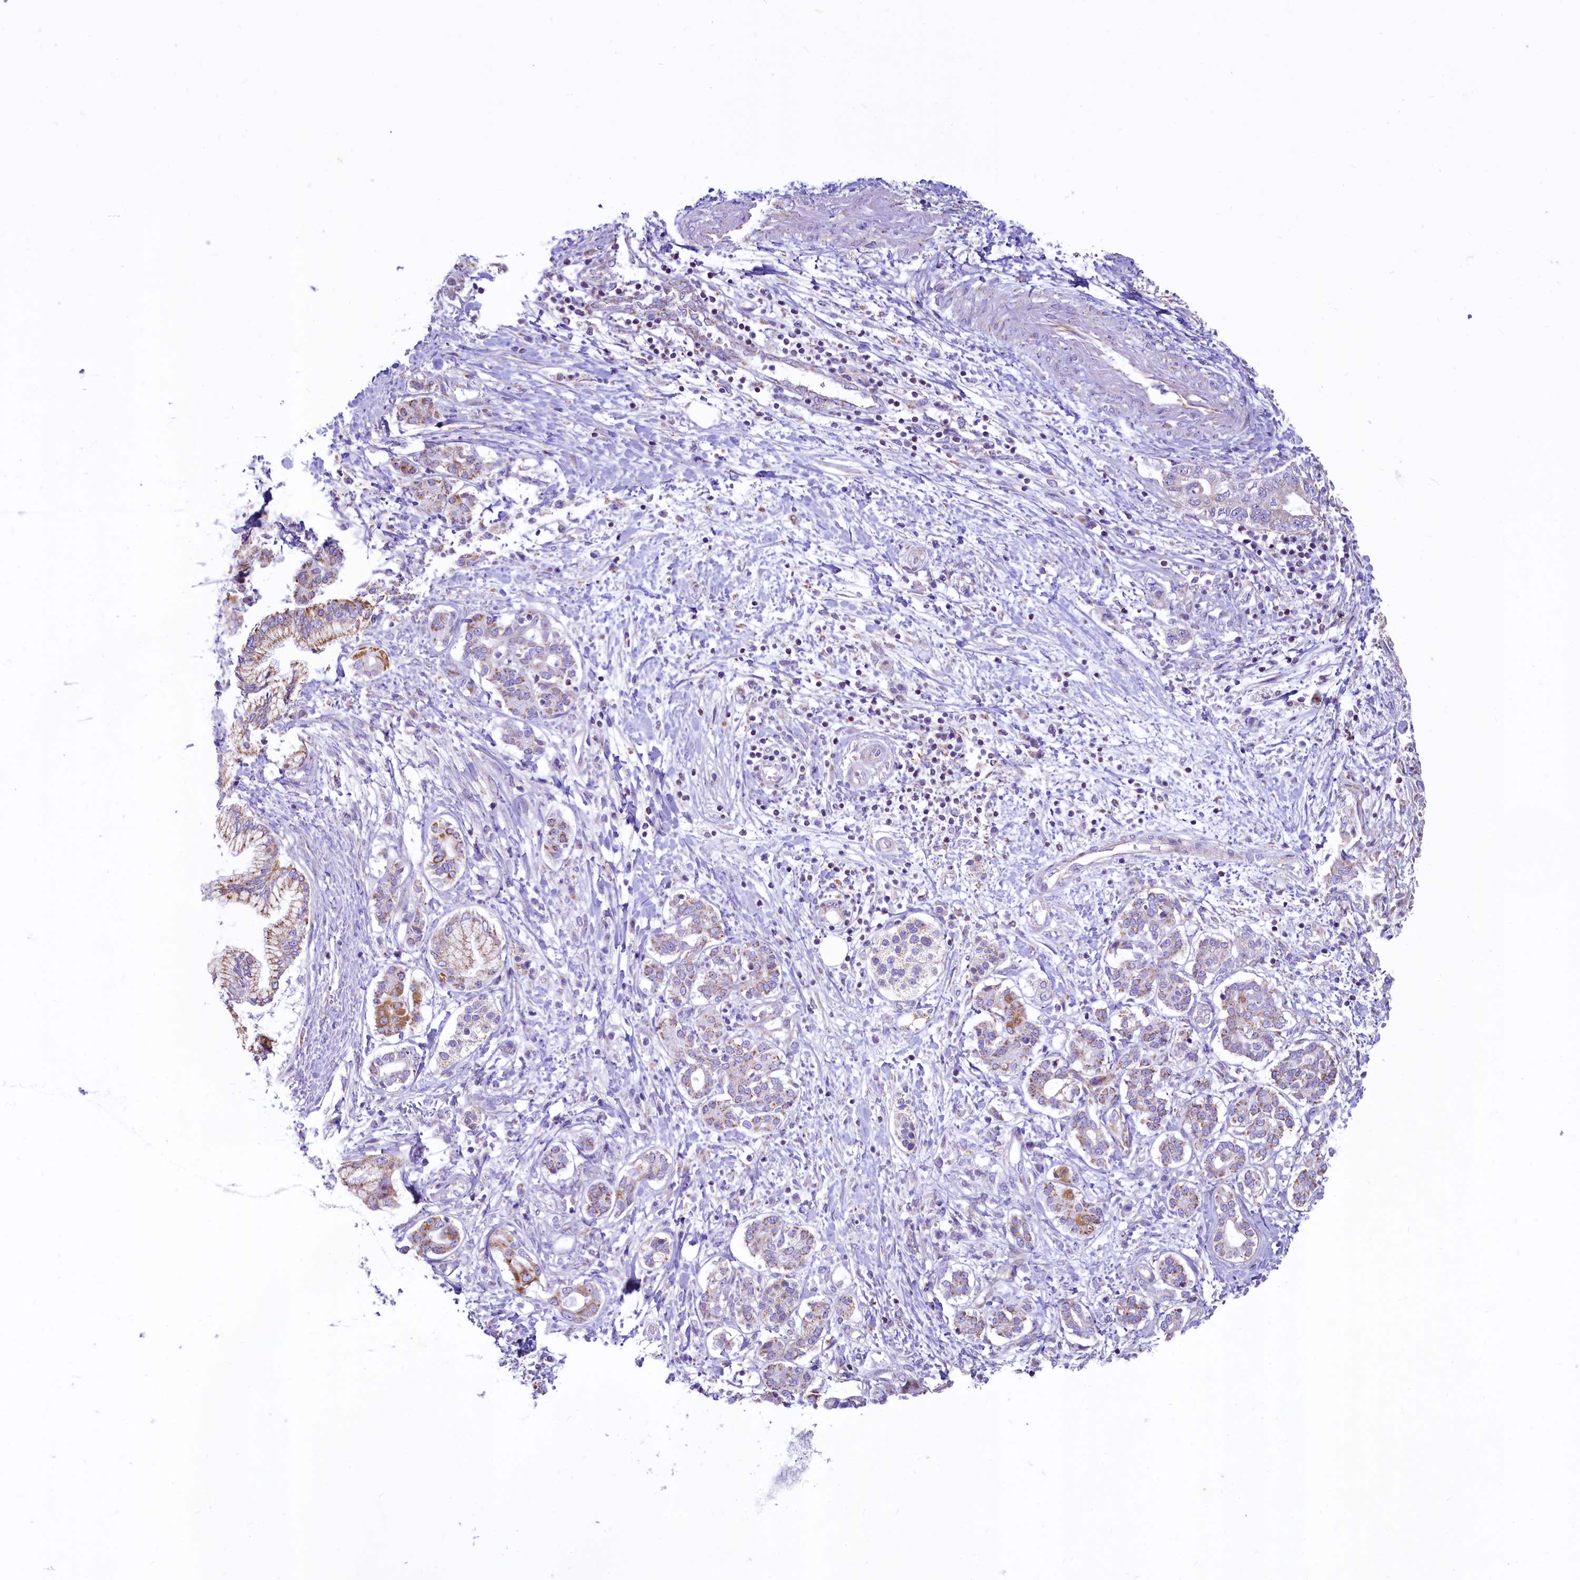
{"staining": {"intensity": "moderate", "quantity": "<25%", "location": "cytoplasmic/membranous"}, "tissue": "pancreatic cancer", "cell_type": "Tumor cells", "image_type": "cancer", "snomed": [{"axis": "morphology", "description": "Adenocarcinoma, NOS"}, {"axis": "topography", "description": "Pancreas"}], "caption": "Pancreatic cancer (adenocarcinoma) tissue demonstrates moderate cytoplasmic/membranous positivity in approximately <25% of tumor cells", "gene": "VWCE", "patient": {"sex": "female", "age": 73}}